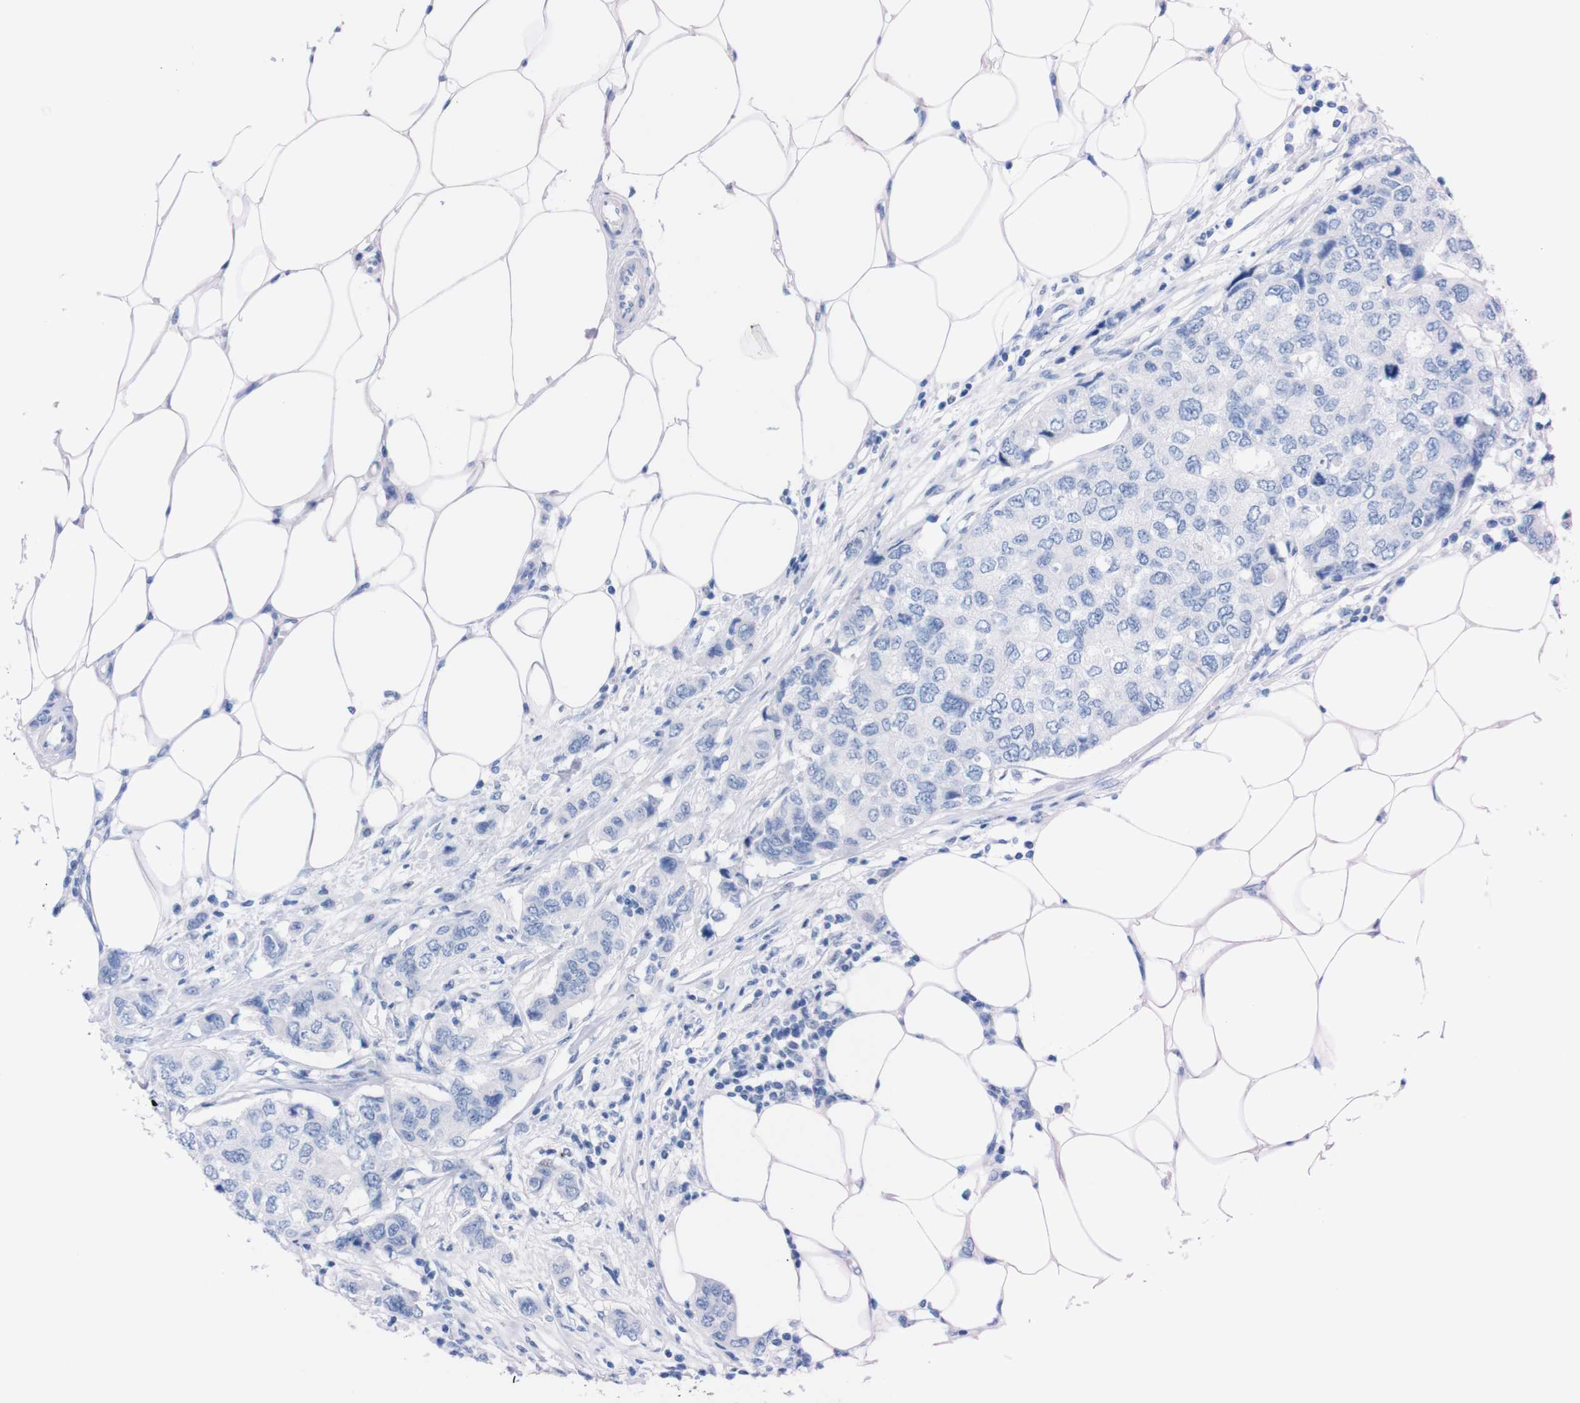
{"staining": {"intensity": "negative", "quantity": "none", "location": "none"}, "tissue": "breast cancer", "cell_type": "Tumor cells", "image_type": "cancer", "snomed": [{"axis": "morphology", "description": "Duct carcinoma"}, {"axis": "topography", "description": "Breast"}], "caption": "Immunohistochemistry histopathology image of human breast invasive ductal carcinoma stained for a protein (brown), which reveals no positivity in tumor cells.", "gene": "P2RY12", "patient": {"sex": "female", "age": 50}}